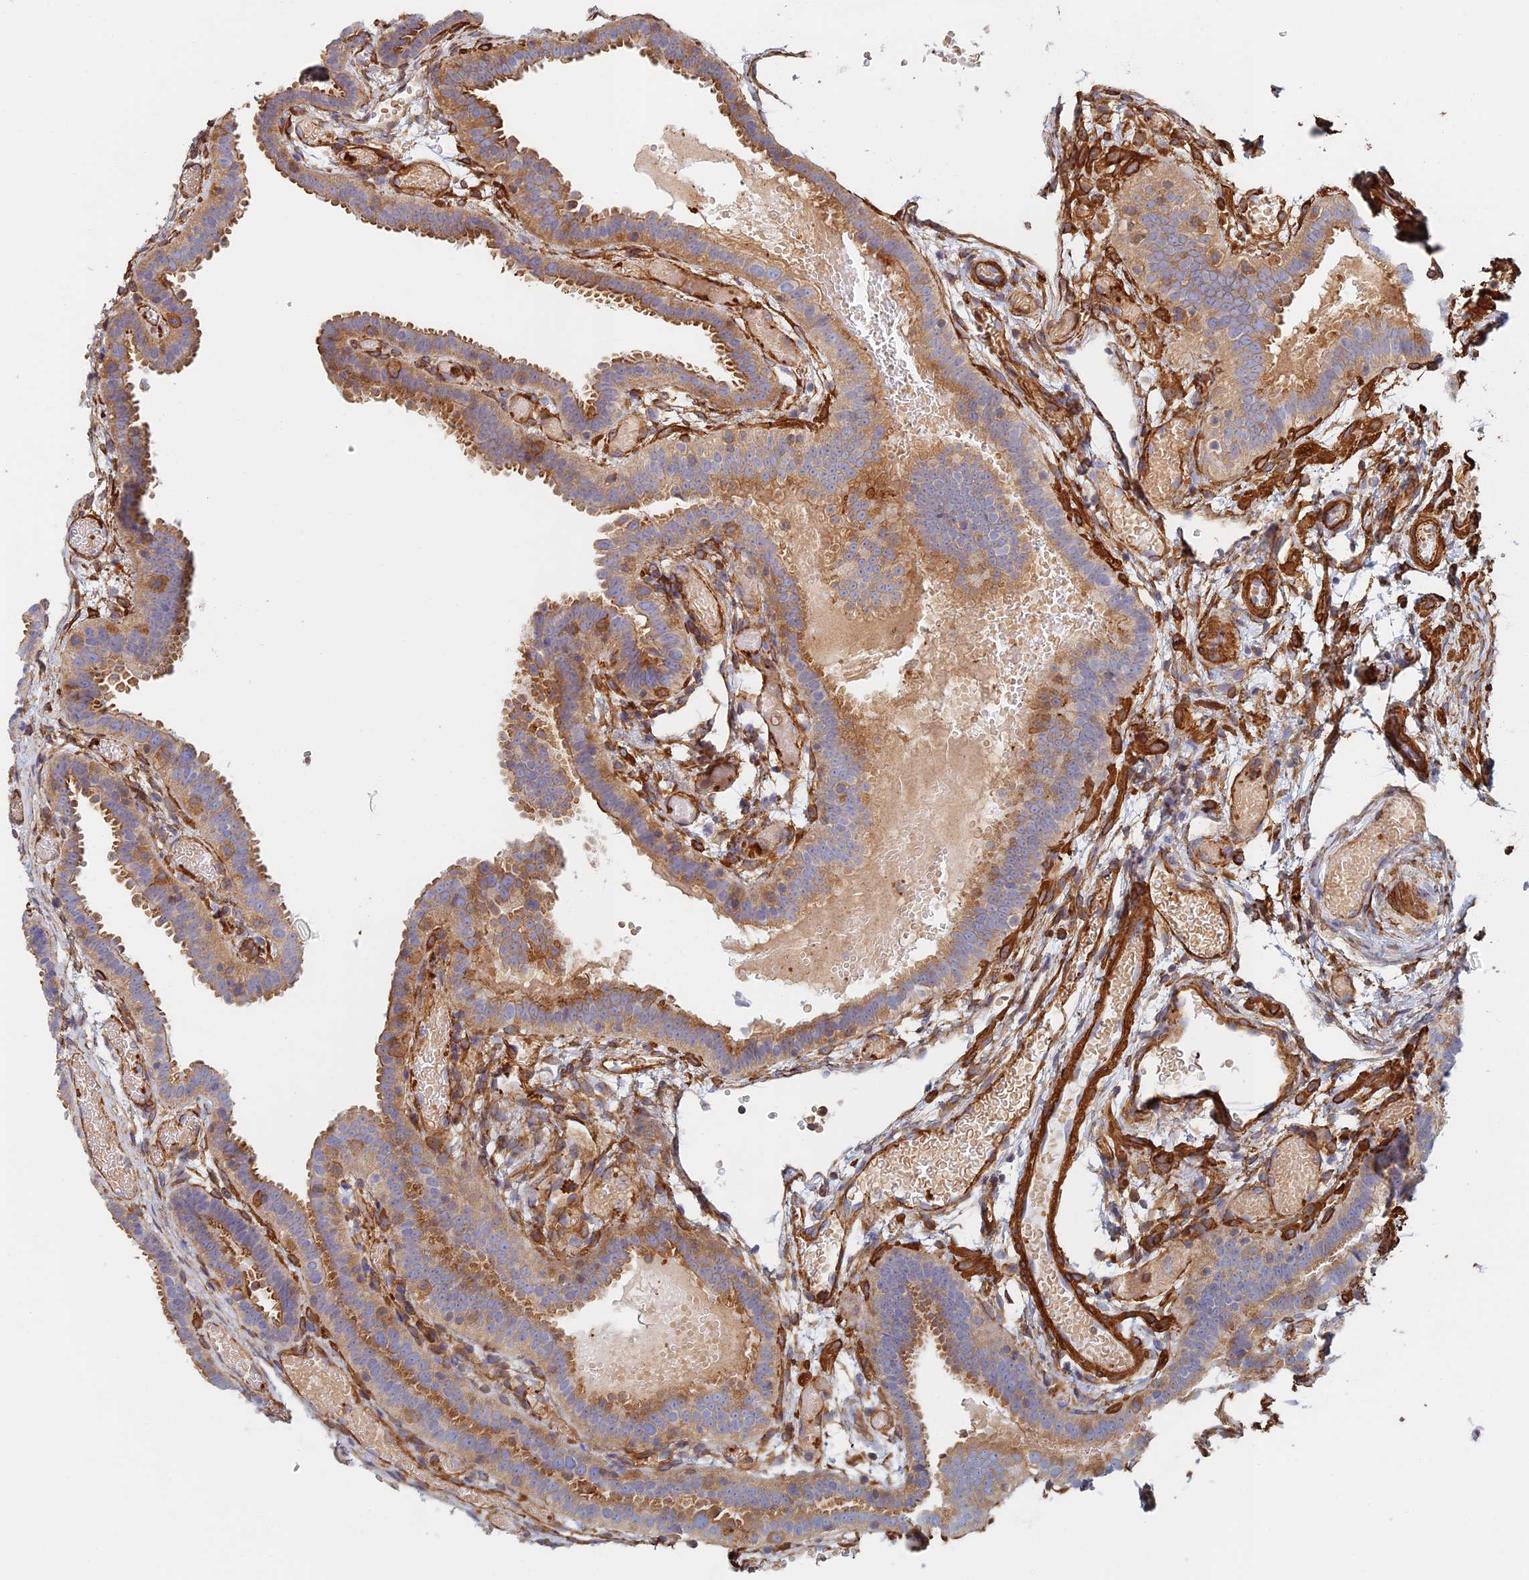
{"staining": {"intensity": "moderate", "quantity": ">75%", "location": "cytoplasmic/membranous"}, "tissue": "fallopian tube", "cell_type": "Glandular cells", "image_type": "normal", "snomed": [{"axis": "morphology", "description": "Normal tissue, NOS"}, {"axis": "topography", "description": "Fallopian tube"}], "caption": "Fallopian tube stained with immunohistochemistry displays moderate cytoplasmic/membranous staining in about >75% of glandular cells. Using DAB (3,3'-diaminobenzidine) (brown) and hematoxylin (blue) stains, captured at high magnification using brightfield microscopy.", "gene": "PAK4", "patient": {"sex": "female", "age": 37}}